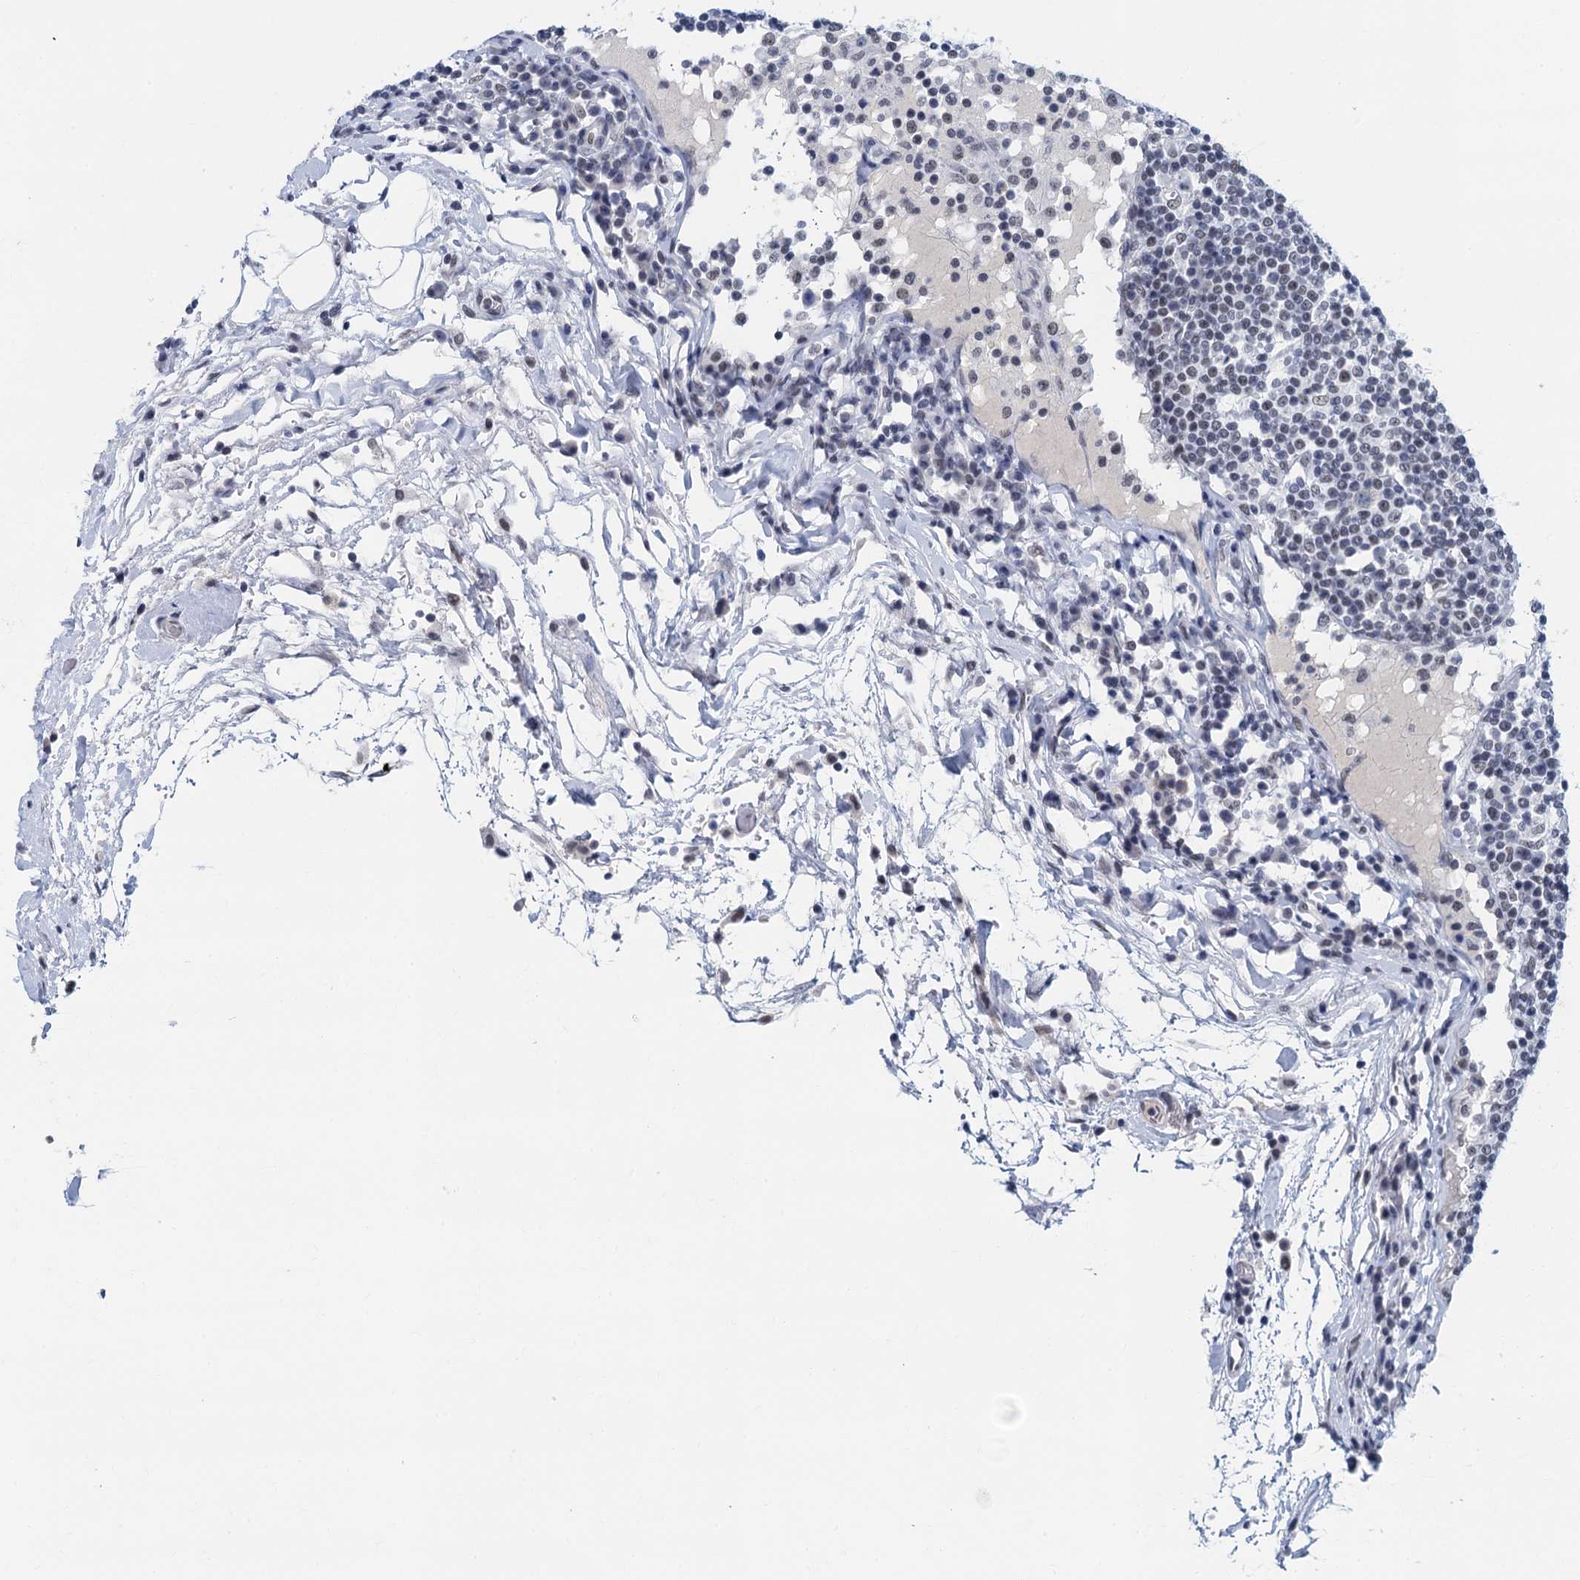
{"staining": {"intensity": "negative", "quantity": "none", "location": "none"}, "tissue": "lymph node", "cell_type": "Germinal center cells", "image_type": "normal", "snomed": [{"axis": "morphology", "description": "Normal tissue, NOS"}, {"axis": "topography", "description": "Lymph node"}], "caption": "Immunohistochemical staining of benign lymph node displays no significant expression in germinal center cells.", "gene": "EPS8L1", "patient": {"sex": "female", "age": 53}}